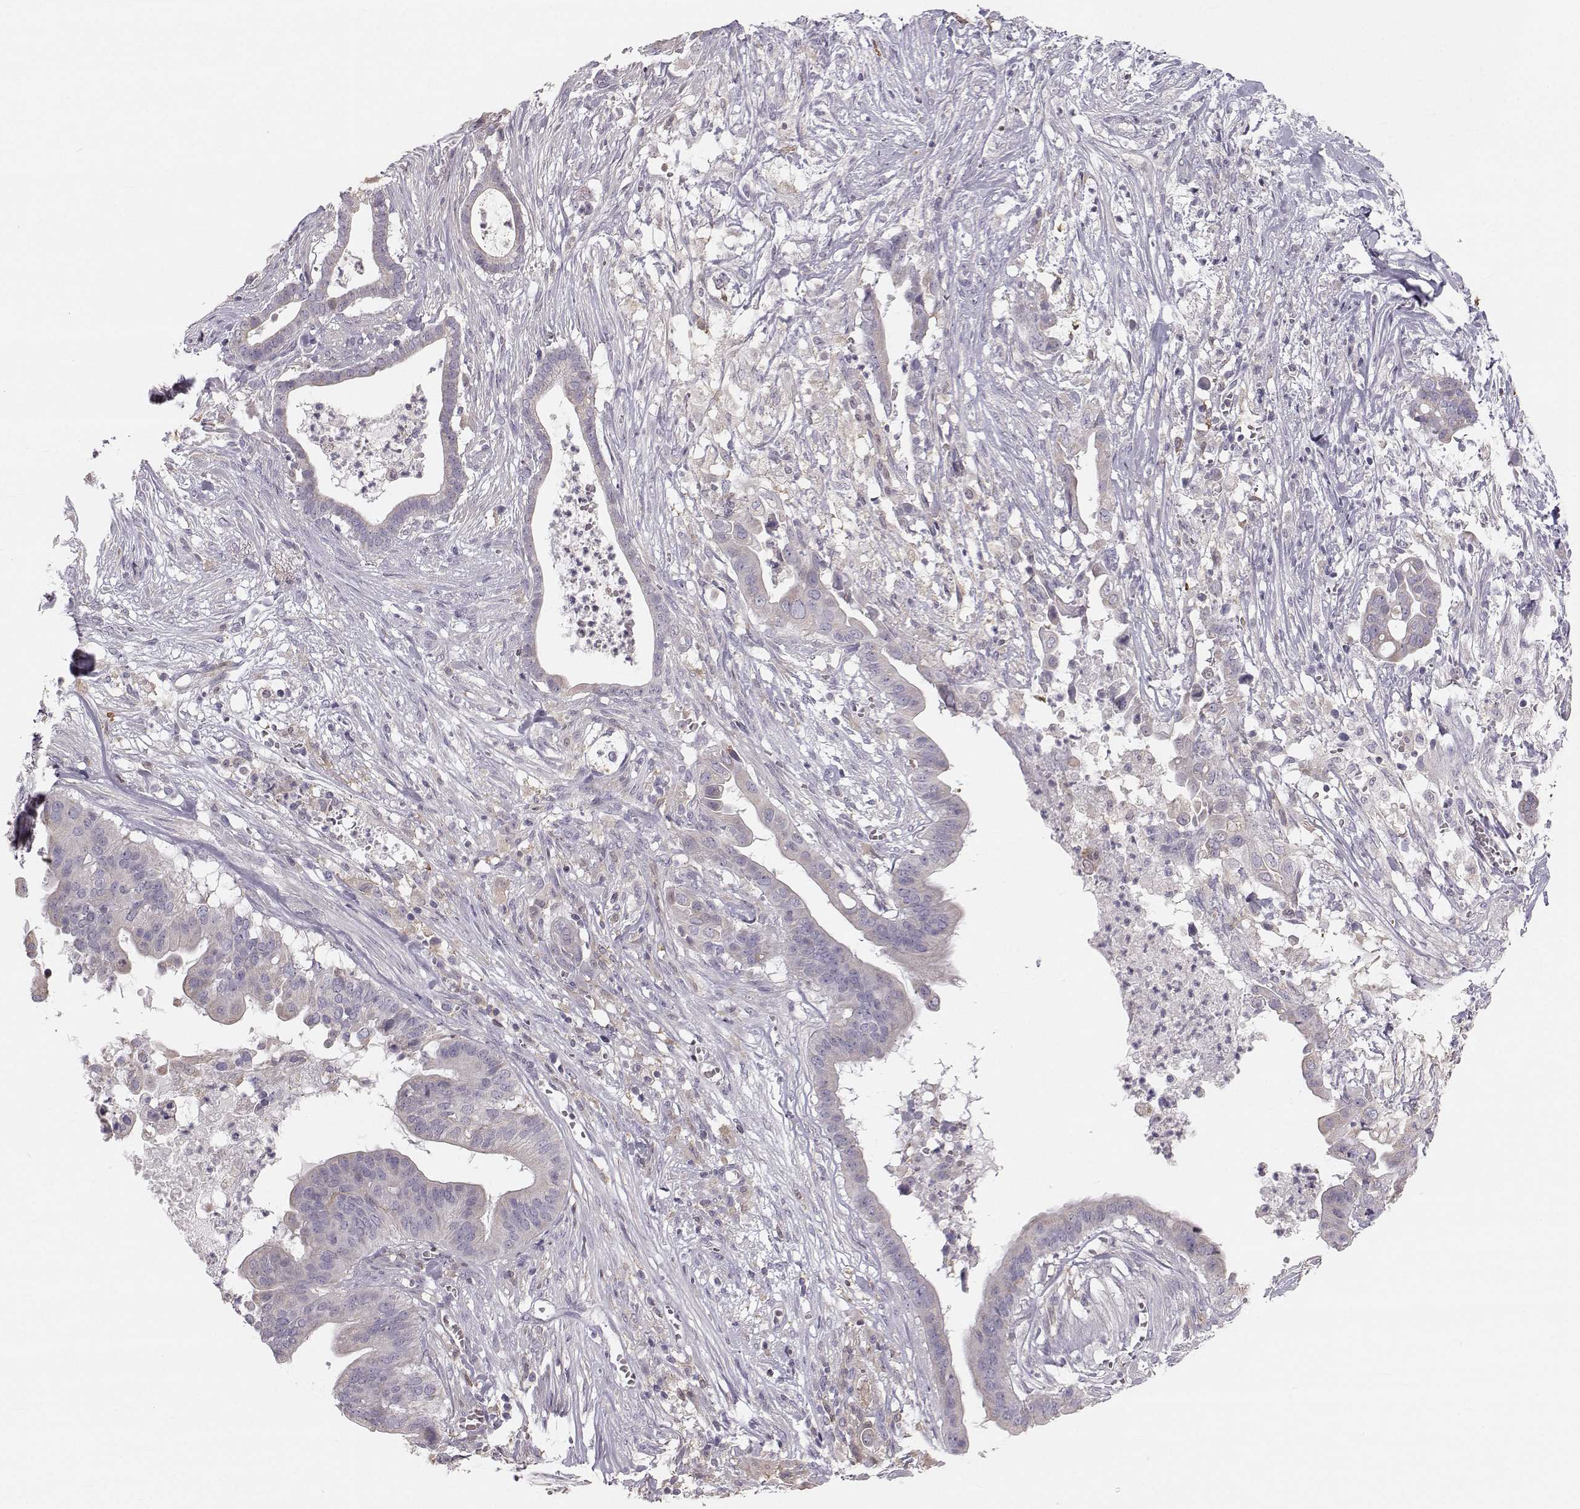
{"staining": {"intensity": "negative", "quantity": "none", "location": "none"}, "tissue": "pancreatic cancer", "cell_type": "Tumor cells", "image_type": "cancer", "snomed": [{"axis": "morphology", "description": "Adenocarcinoma, NOS"}, {"axis": "topography", "description": "Pancreas"}], "caption": "Tumor cells are negative for brown protein staining in adenocarcinoma (pancreatic). (Stains: DAB immunohistochemistry (IHC) with hematoxylin counter stain, Microscopy: brightfield microscopy at high magnification).", "gene": "RUNDC3A", "patient": {"sex": "male", "age": 61}}